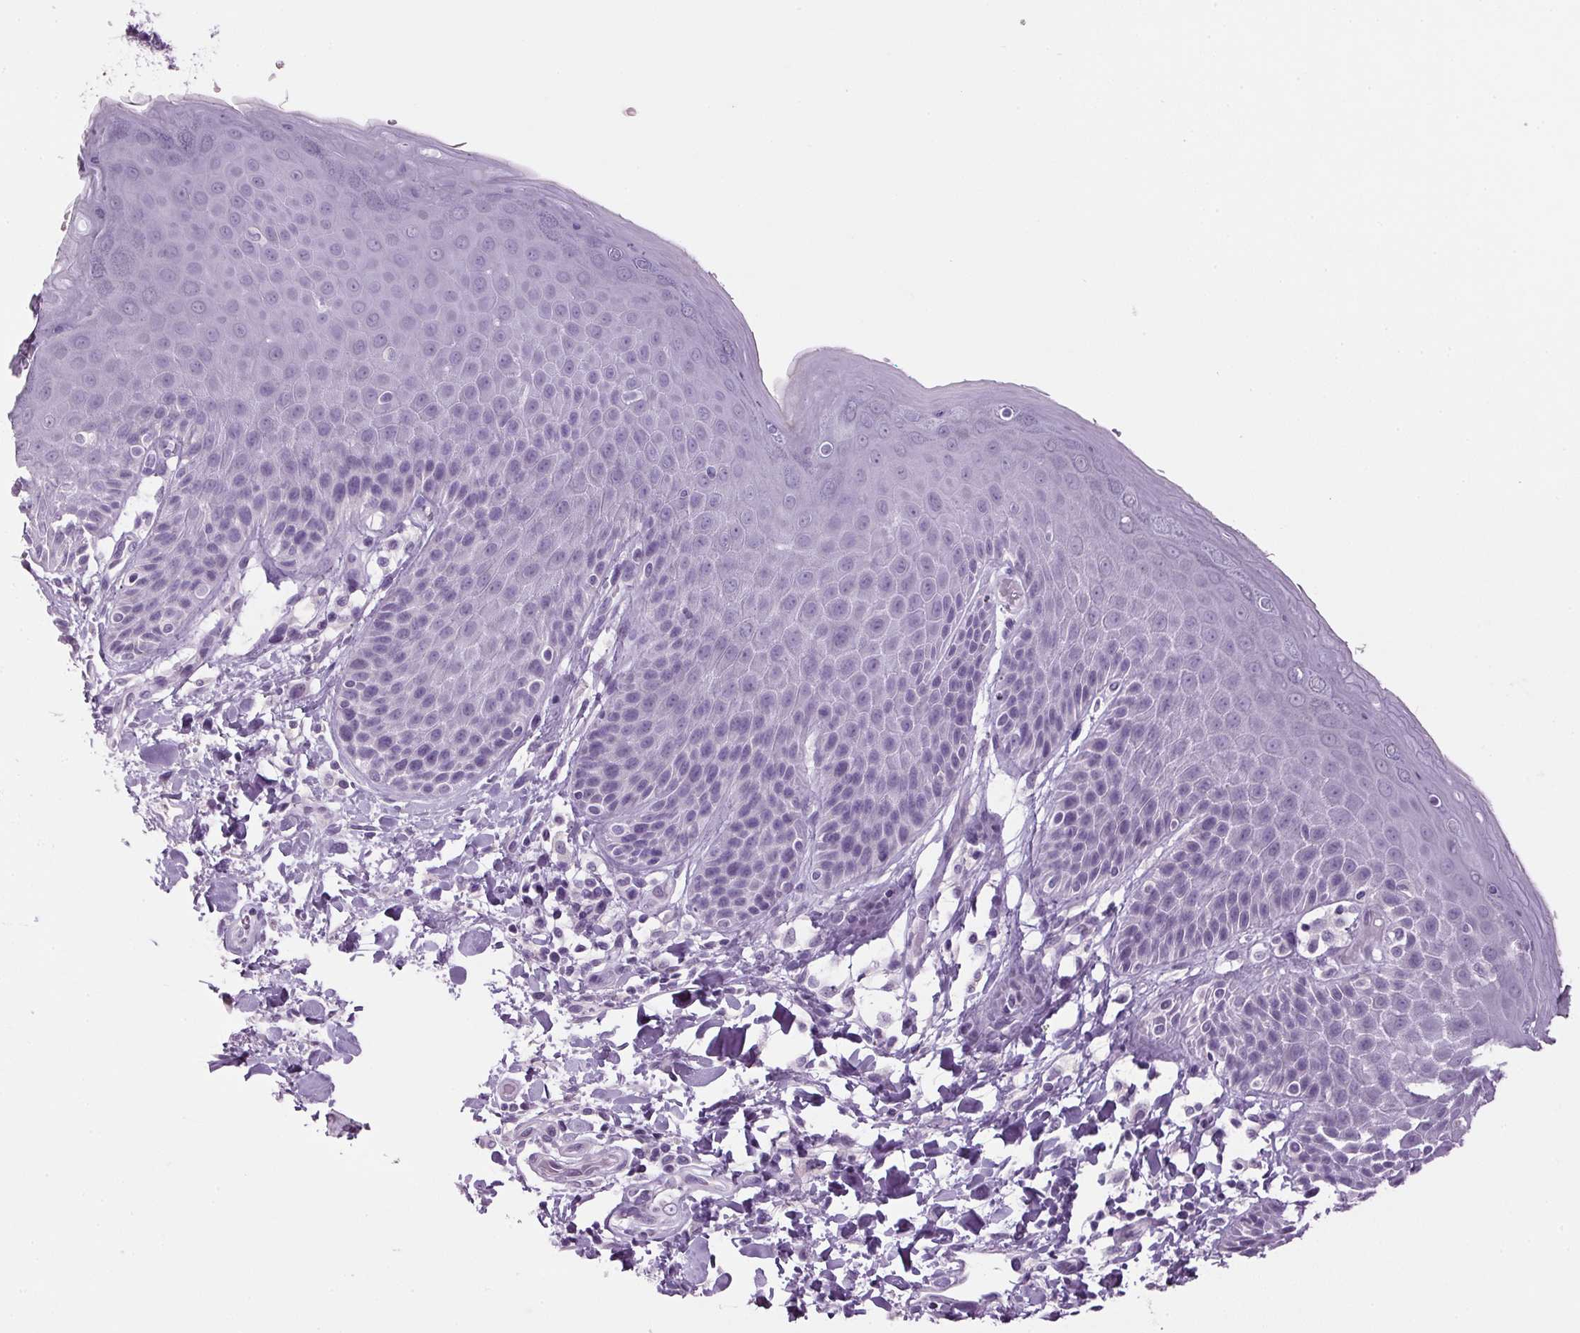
{"staining": {"intensity": "negative", "quantity": "none", "location": "none"}, "tissue": "skin", "cell_type": "Epidermal cells", "image_type": "normal", "snomed": [{"axis": "morphology", "description": "Normal tissue, NOS"}, {"axis": "topography", "description": "Anal"}, {"axis": "topography", "description": "Peripheral nerve tissue"}], "caption": "A high-resolution image shows immunohistochemistry staining of benign skin, which shows no significant staining in epidermal cells.", "gene": "PPP1R1A", "patient": {"sex": "male", "age": 51}}